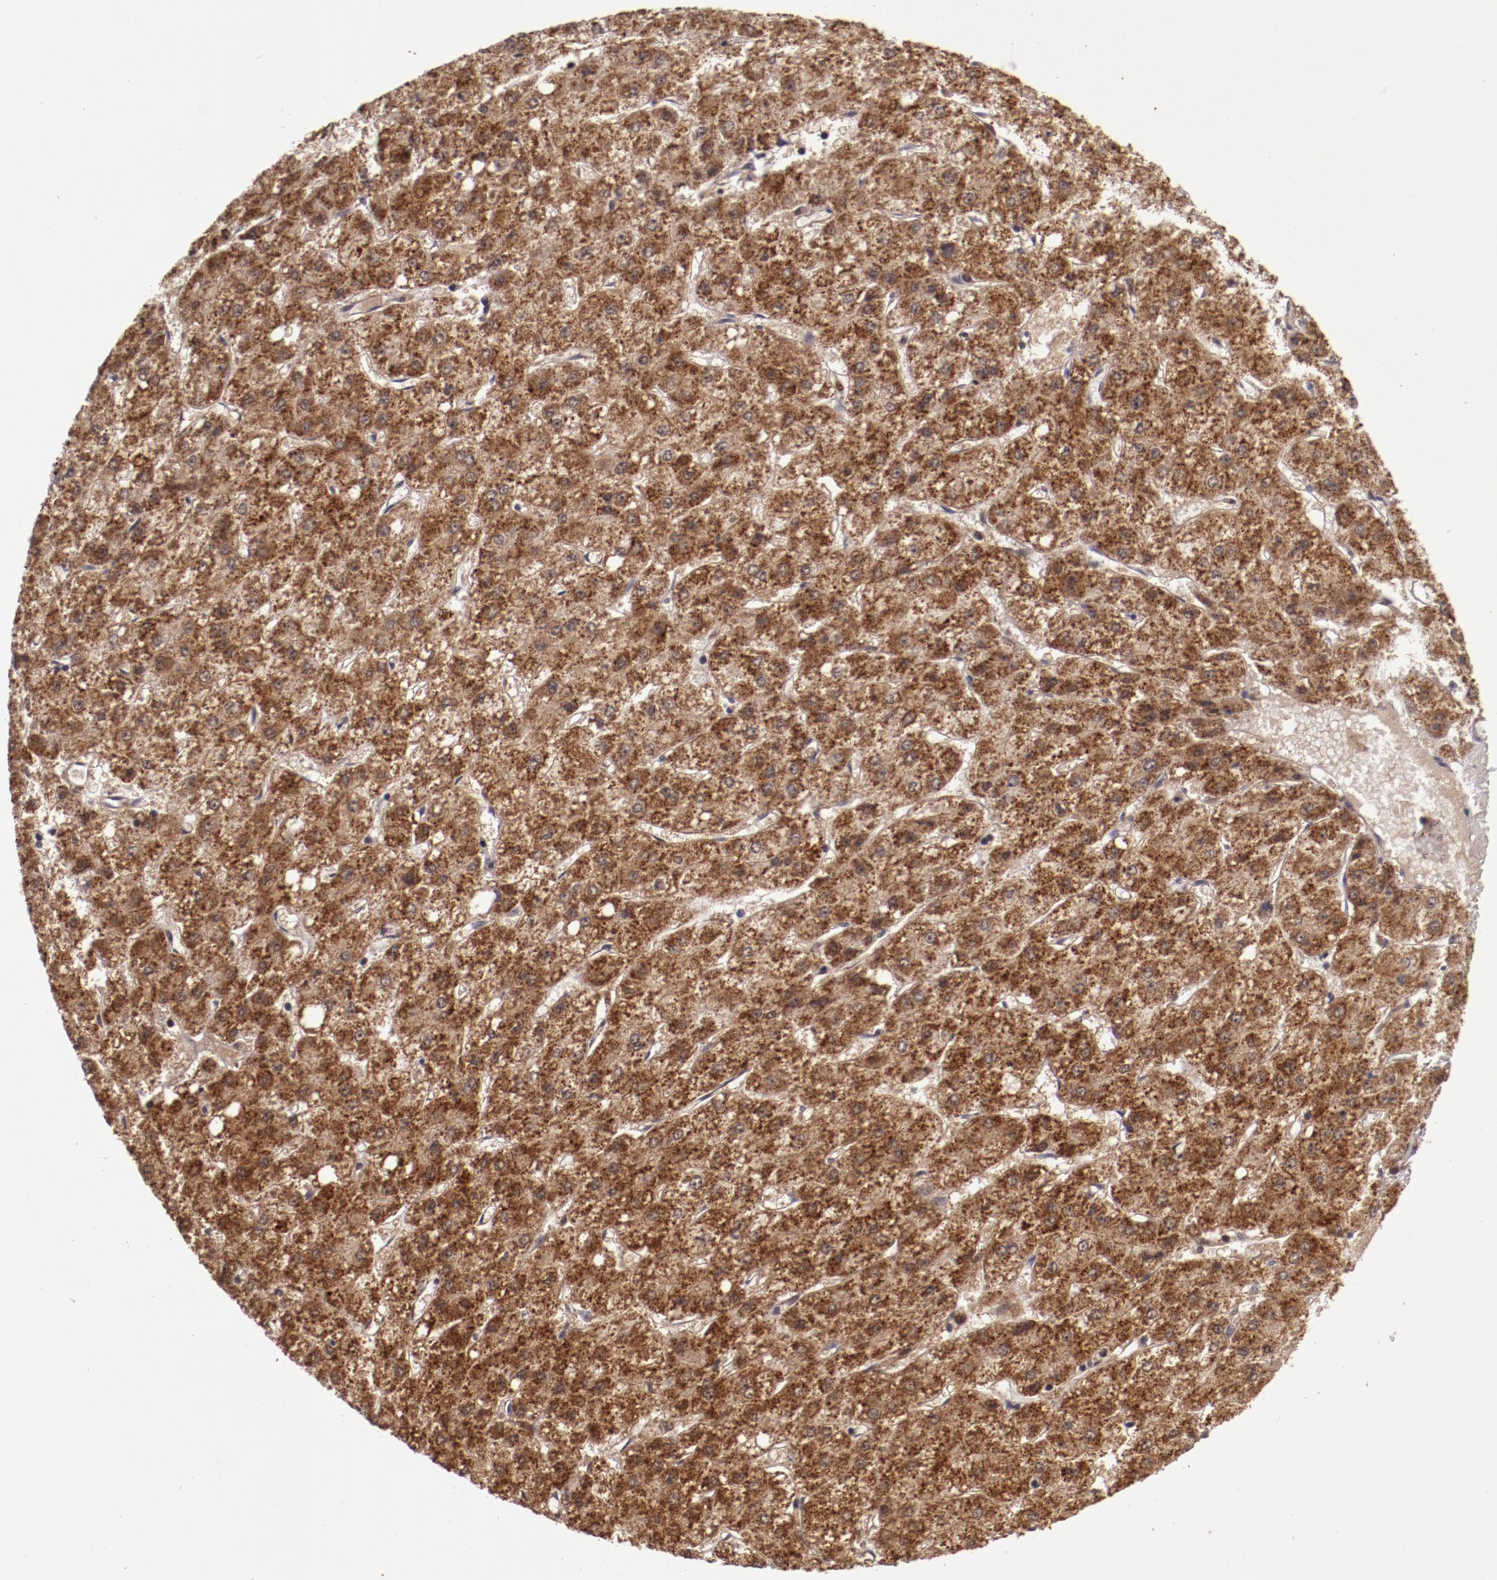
{"staining": {"intensity": "strong", "quantity": ">75%", "location": "cytoplasmic/membranous"}, "tissue": "liver cancer", "cell_type": "Tumor cells", "image_type": "cancer", "snomed": [{"axis": "morphology", "description": "Carcinoma, Hepatocellular, NOS"}, {"axis": "topography", "description": "Liver"}], "caption": "A photomicrograph showing strong cytoplasmic/membranous expression in about >75% of tumor cells in liver hepatocellular carcinoma, as visualized by brown immunohistochemical staining.", "gene": "CECR2", "patient": {"sex": "female", "age": 52}}